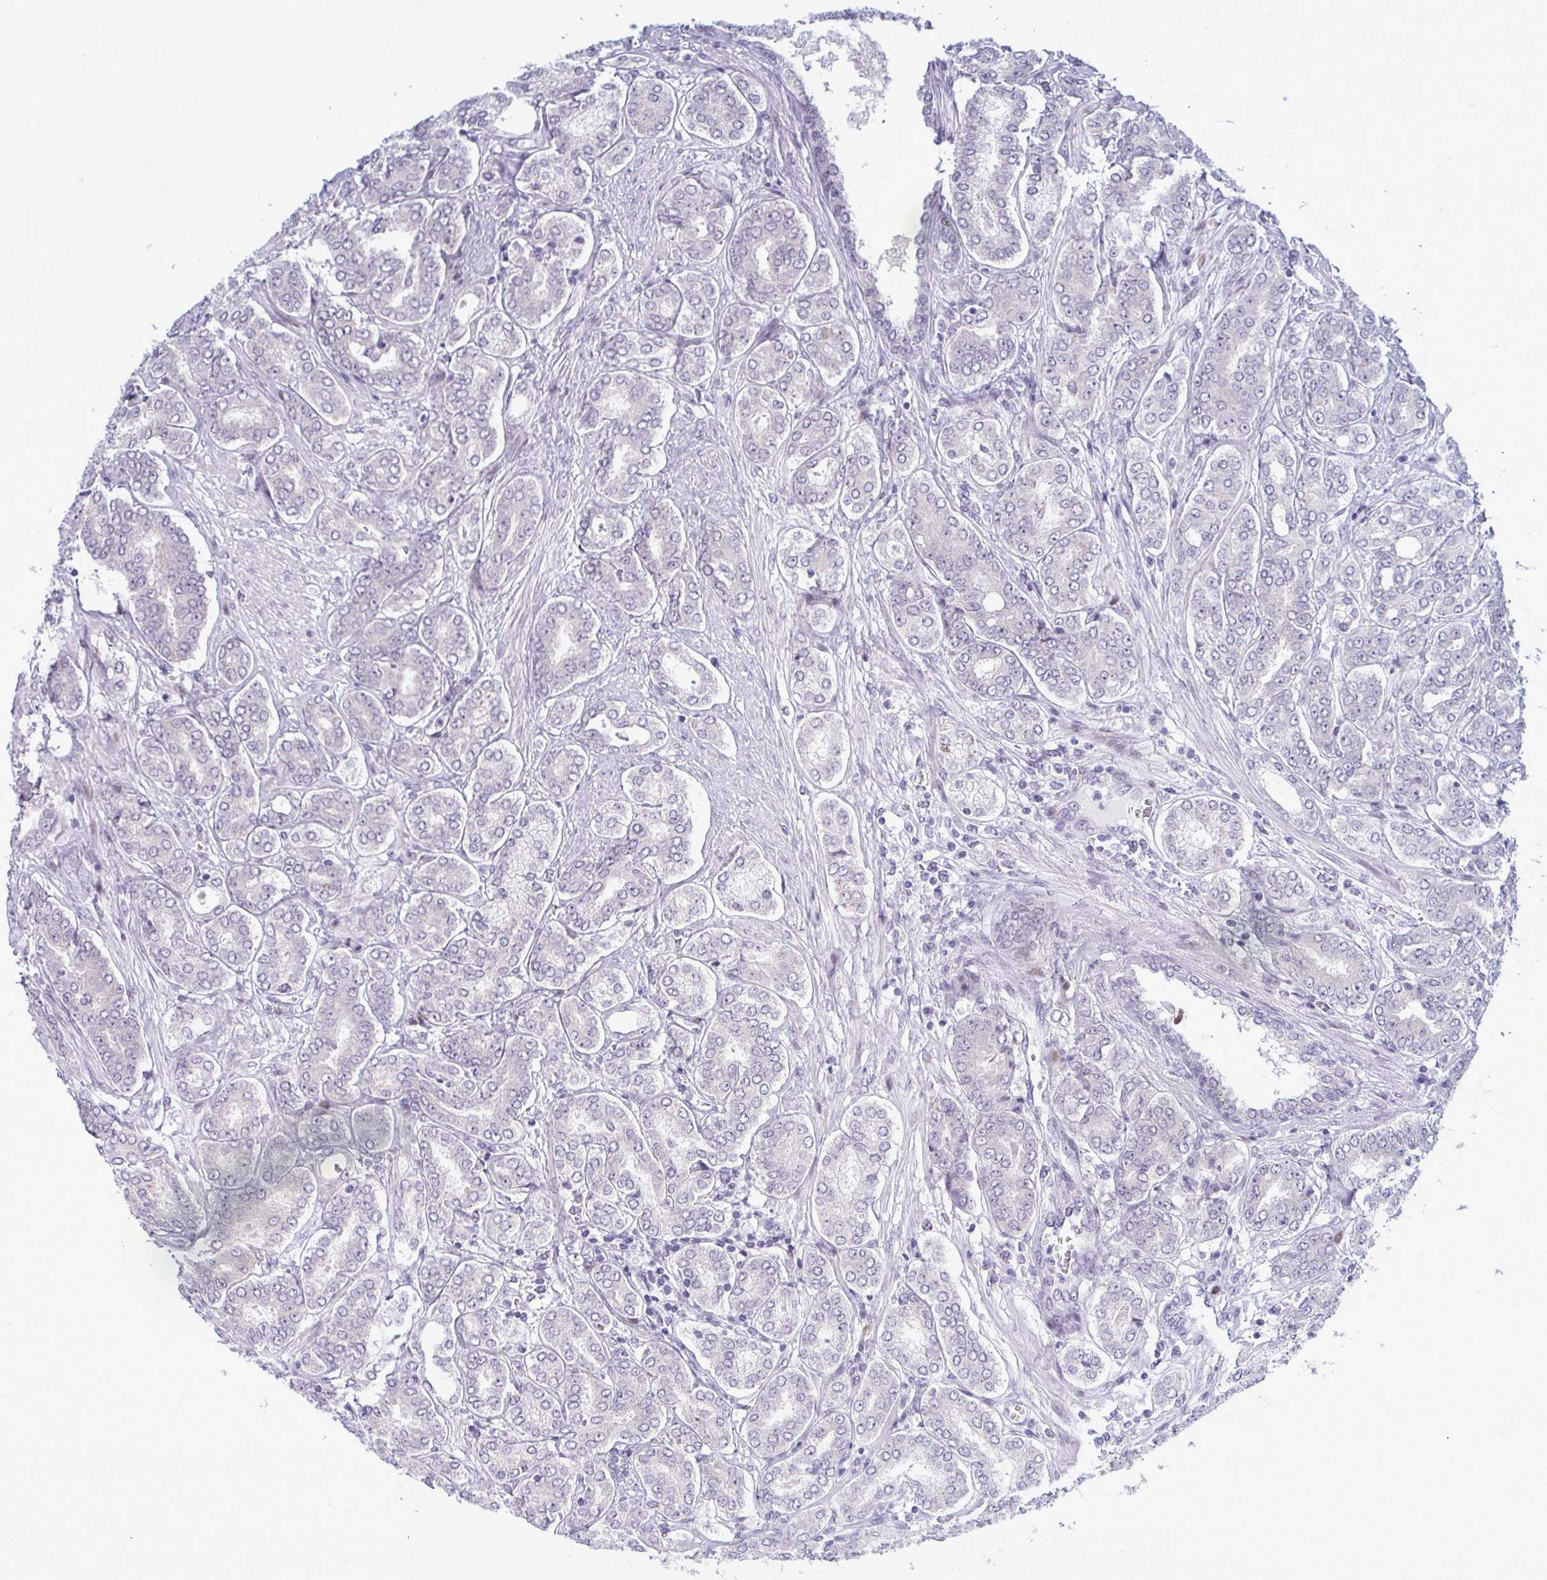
{"staining": {"intensity": "negative", "quantity": "none", "location": "none"}, "tissue": "prostate cancer", "cell_type": "Tumor cells", "image_type": "cancer", "snomed": [{"axis": "morphology", "description": "Adenocarcinoma, High grade"}, {"axis": "topography", "description": "Prostate"}], "caption": "Immunohistochemical staining of human prostate cancer (high-grade adenocarcinoma) shows no significant expression in tumor cells.", "gene": "TAB1", "patient": {"sex": "male", "age": 72}}